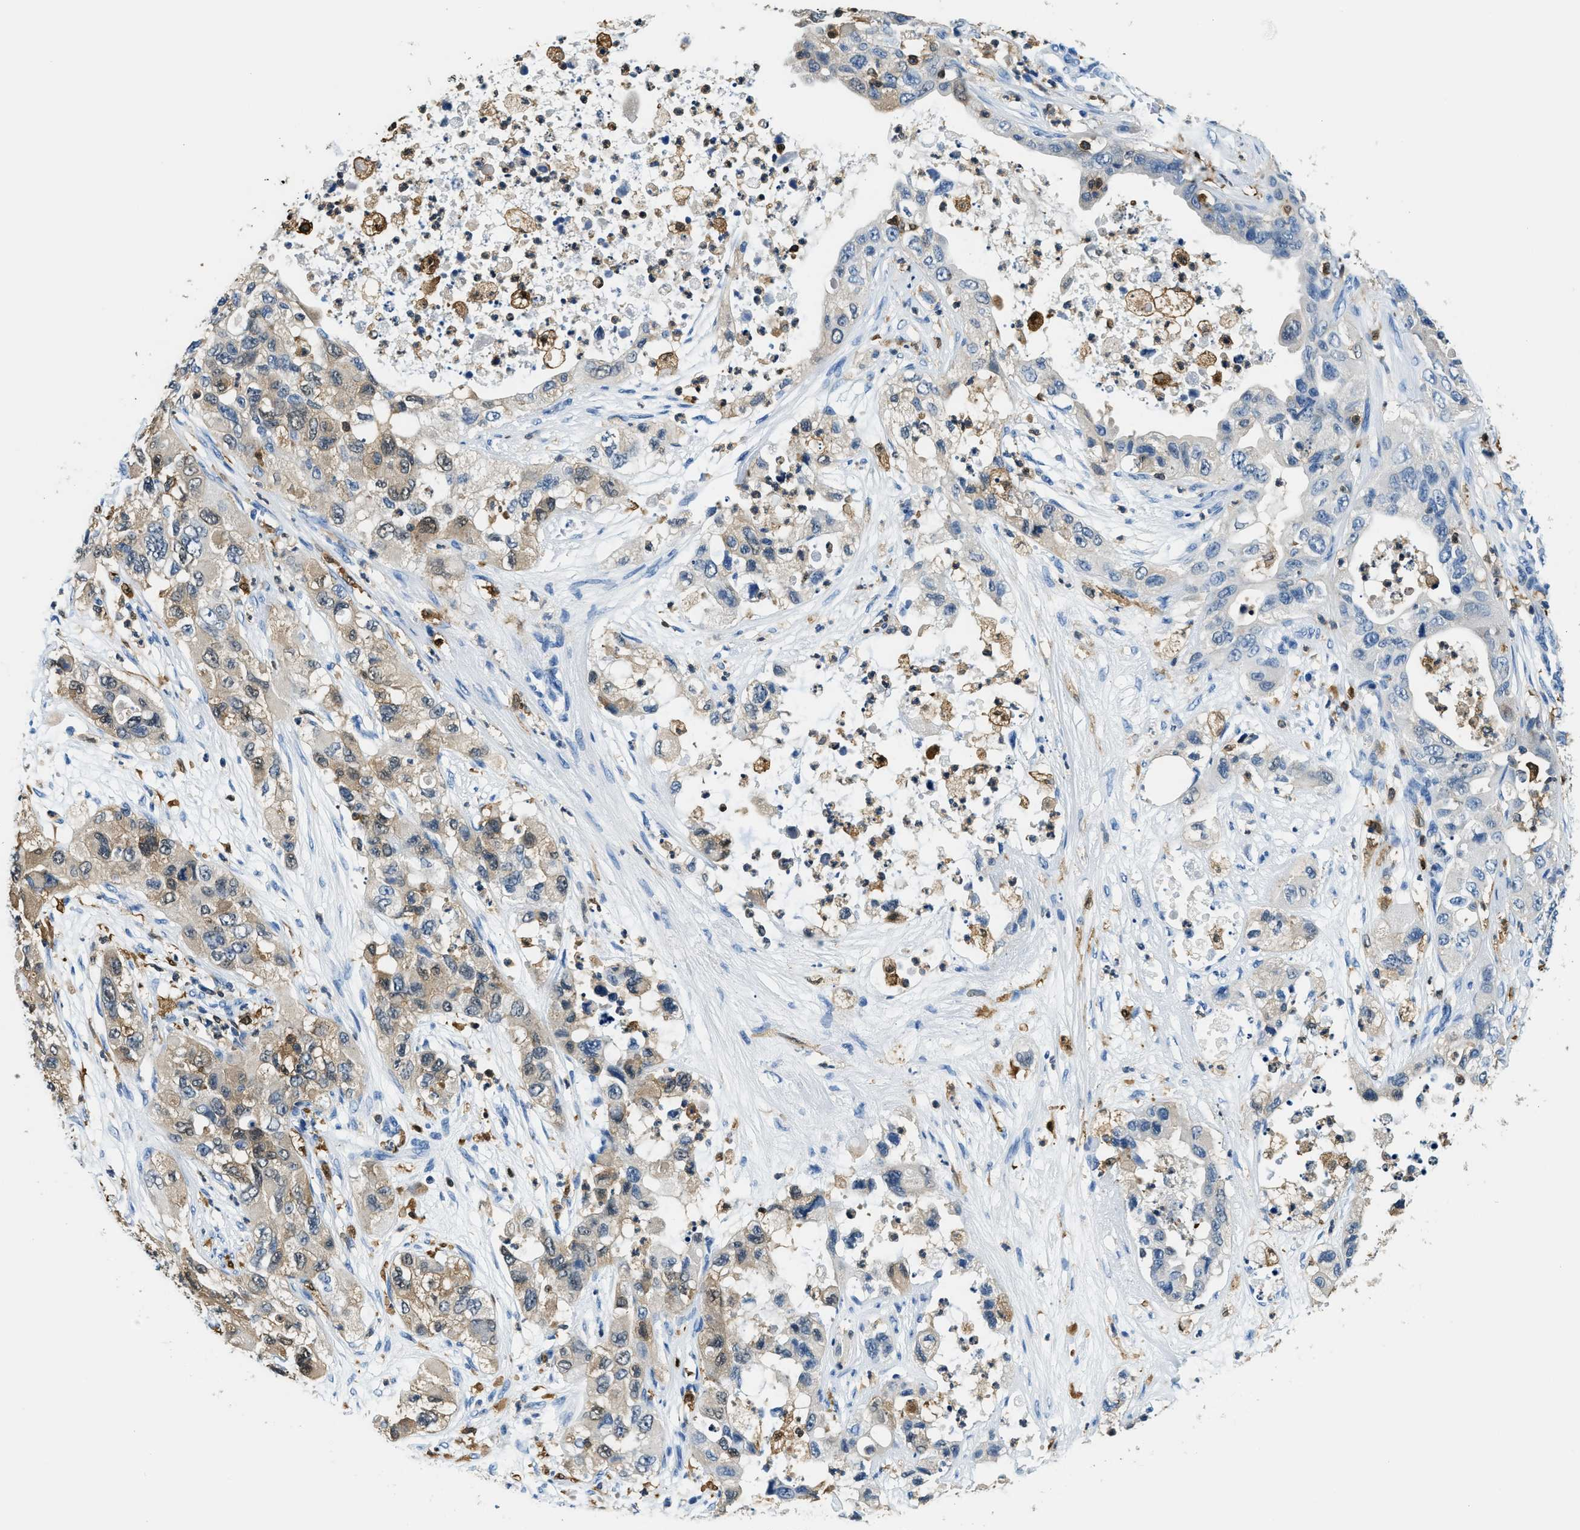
{"staining": {"intensity": "moderate", "quantity": "<25%", "location": "cytoplasmic/membranous"}, "tissue": "pancreatic cancer", "cell_type": "Tumor cells", "image_type": "cancer", "snomed": [{"axis": "morphology", "description": "Adenocarcinoma, NOS"}, {"axis": "topography", "description": "Pancreas"}], "caption": "Pancreatic cancer (adenocarcinoma) stained with immunohistochemistry (IHC) demonstrates moderate cytoplasmic/membranous staining in about <25% of tumor cells. (Brightfield microscopy of DAB IHC at high magnification).", "gene": "CAPG", "patient": {"sex": "female", "age": 78}}